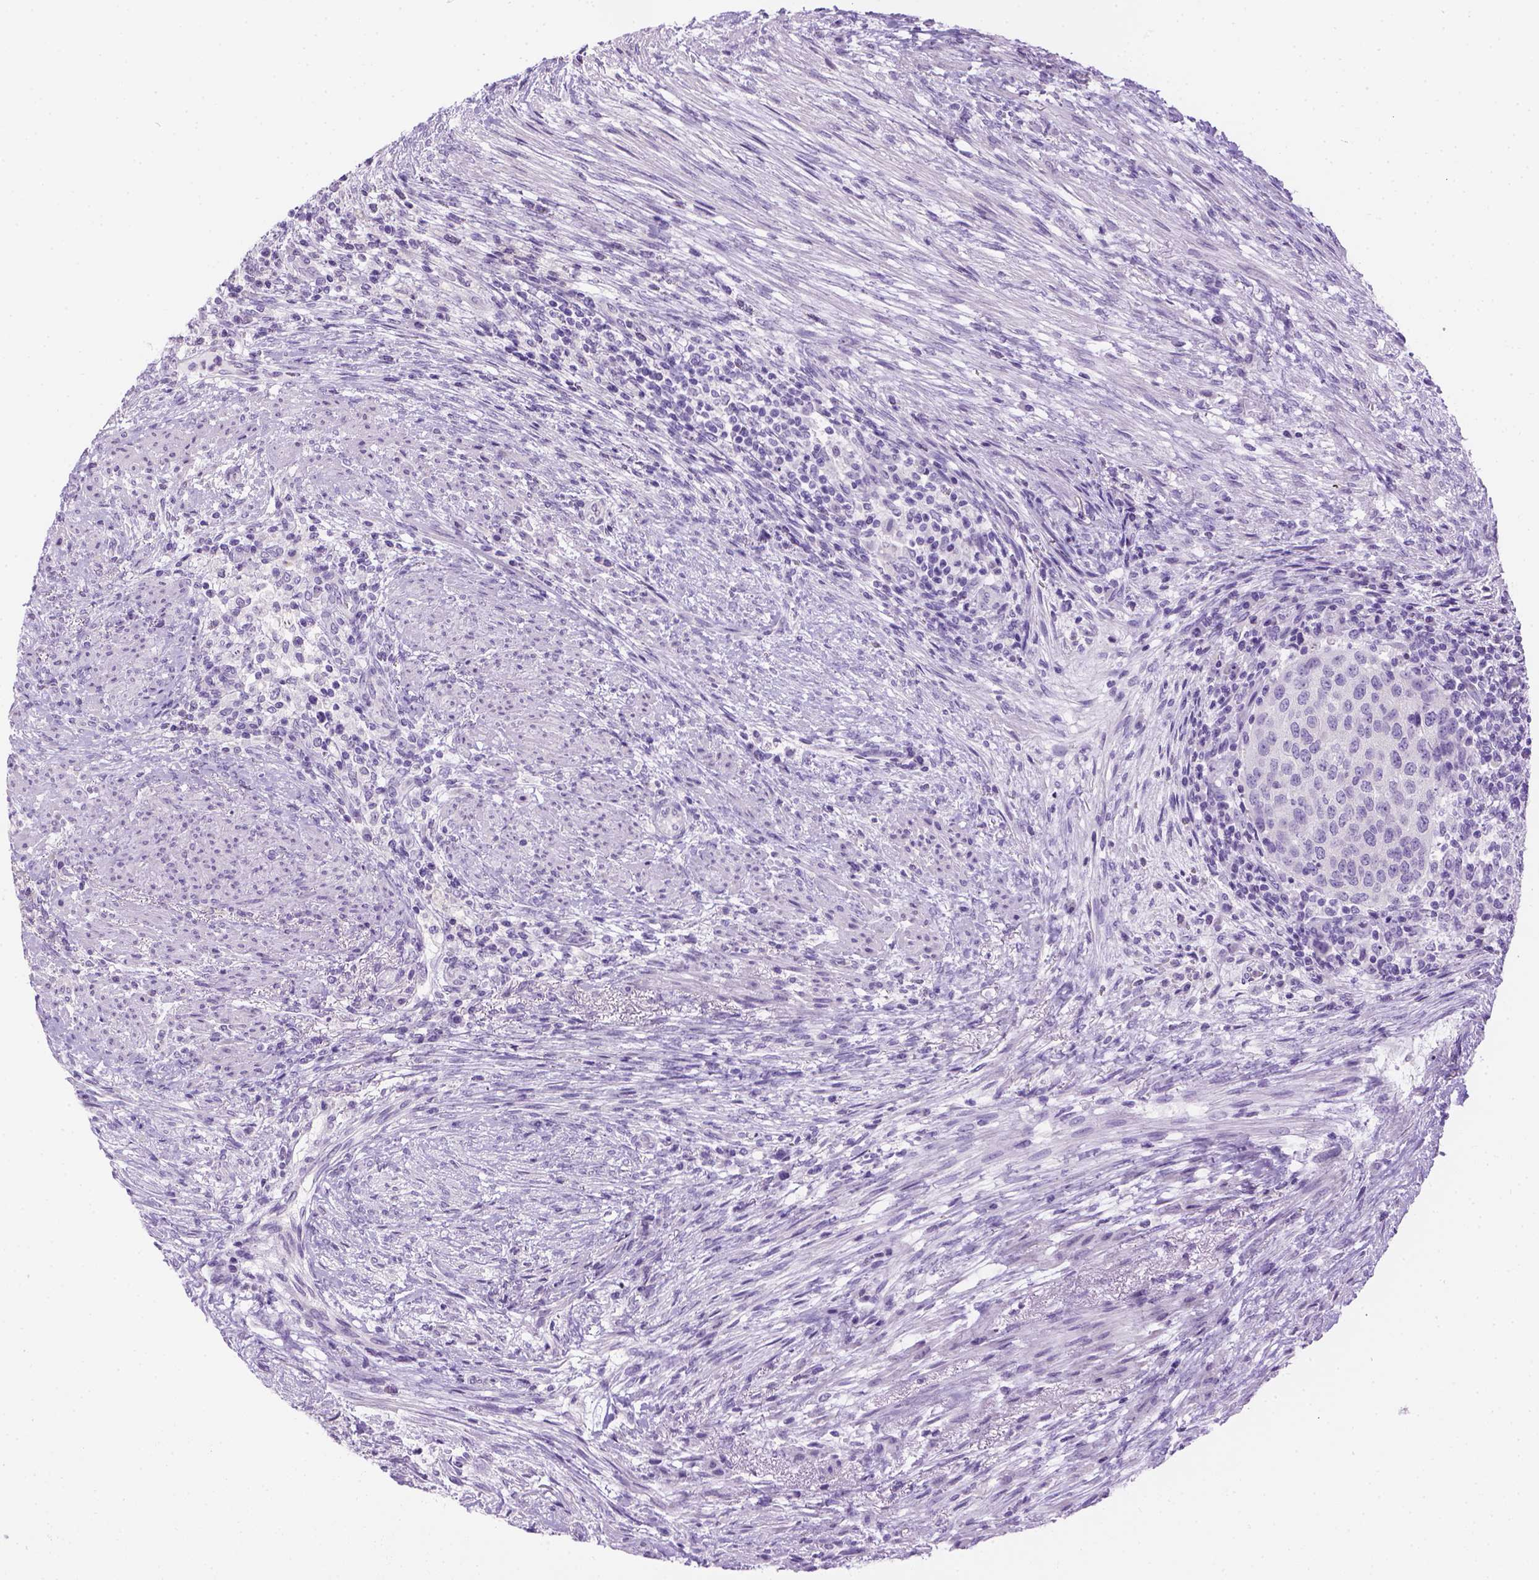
{"staining": {"intensity": "negative", "quantity": "none", "location": "none"}, "tissue": "urothelial cancer", "cell_type": "Tumor cells", "image_type": "cancer", "snomed": [{"axis": "morphology", "description": "Urothelial carcinoma, High grade"}, {"axis": "topography", "description": "Urinary bladder"}], "caption": "Tumor cells are negative for protein expression in human urothelial cancer.", "gene": "TMEM38A", "patient": {"sex": "female", "age": 78}}